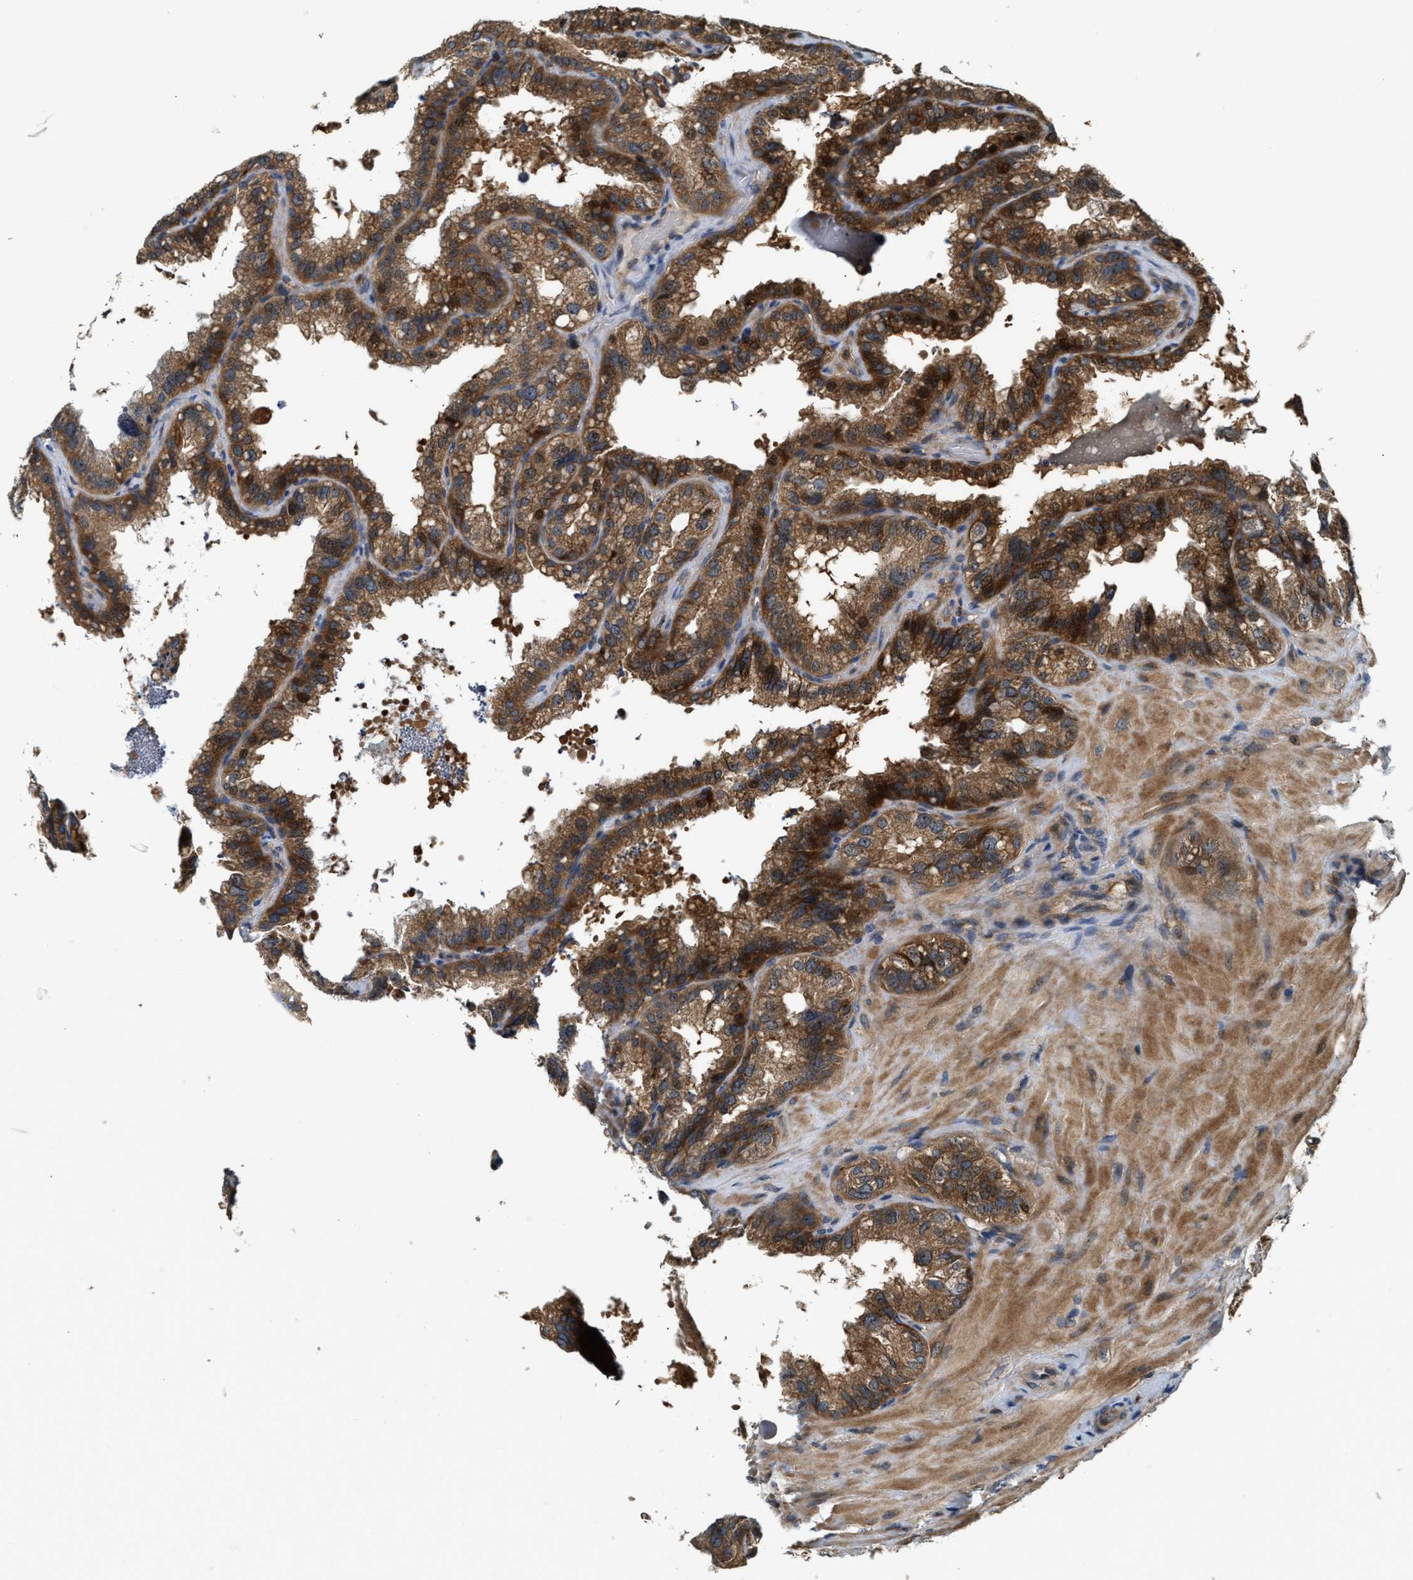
{"staining": {"intensity": "strong", "quantity": ">75%", "location": "cytoplasmic/membranous"}, "tissue": "seminal vesicle", "cell_type": "Glandular cells", "image_type": "normal", "snomed": [{"axis": "morphology", "description": "Normal tissue, NOS"}, {"axis": "topography", "description": "Seminal veicle"}], "caption": "Benign seminal vesicle was stained to show a protein in brown. There is high levels of strong cytoplasmic/membranous positivity in approximately >75% of glandular cells. (Brightfield microscopy of DAB IHC at high magnification).", "gene": "SNX5", "patient": {"sex": "male", "age": 68}}